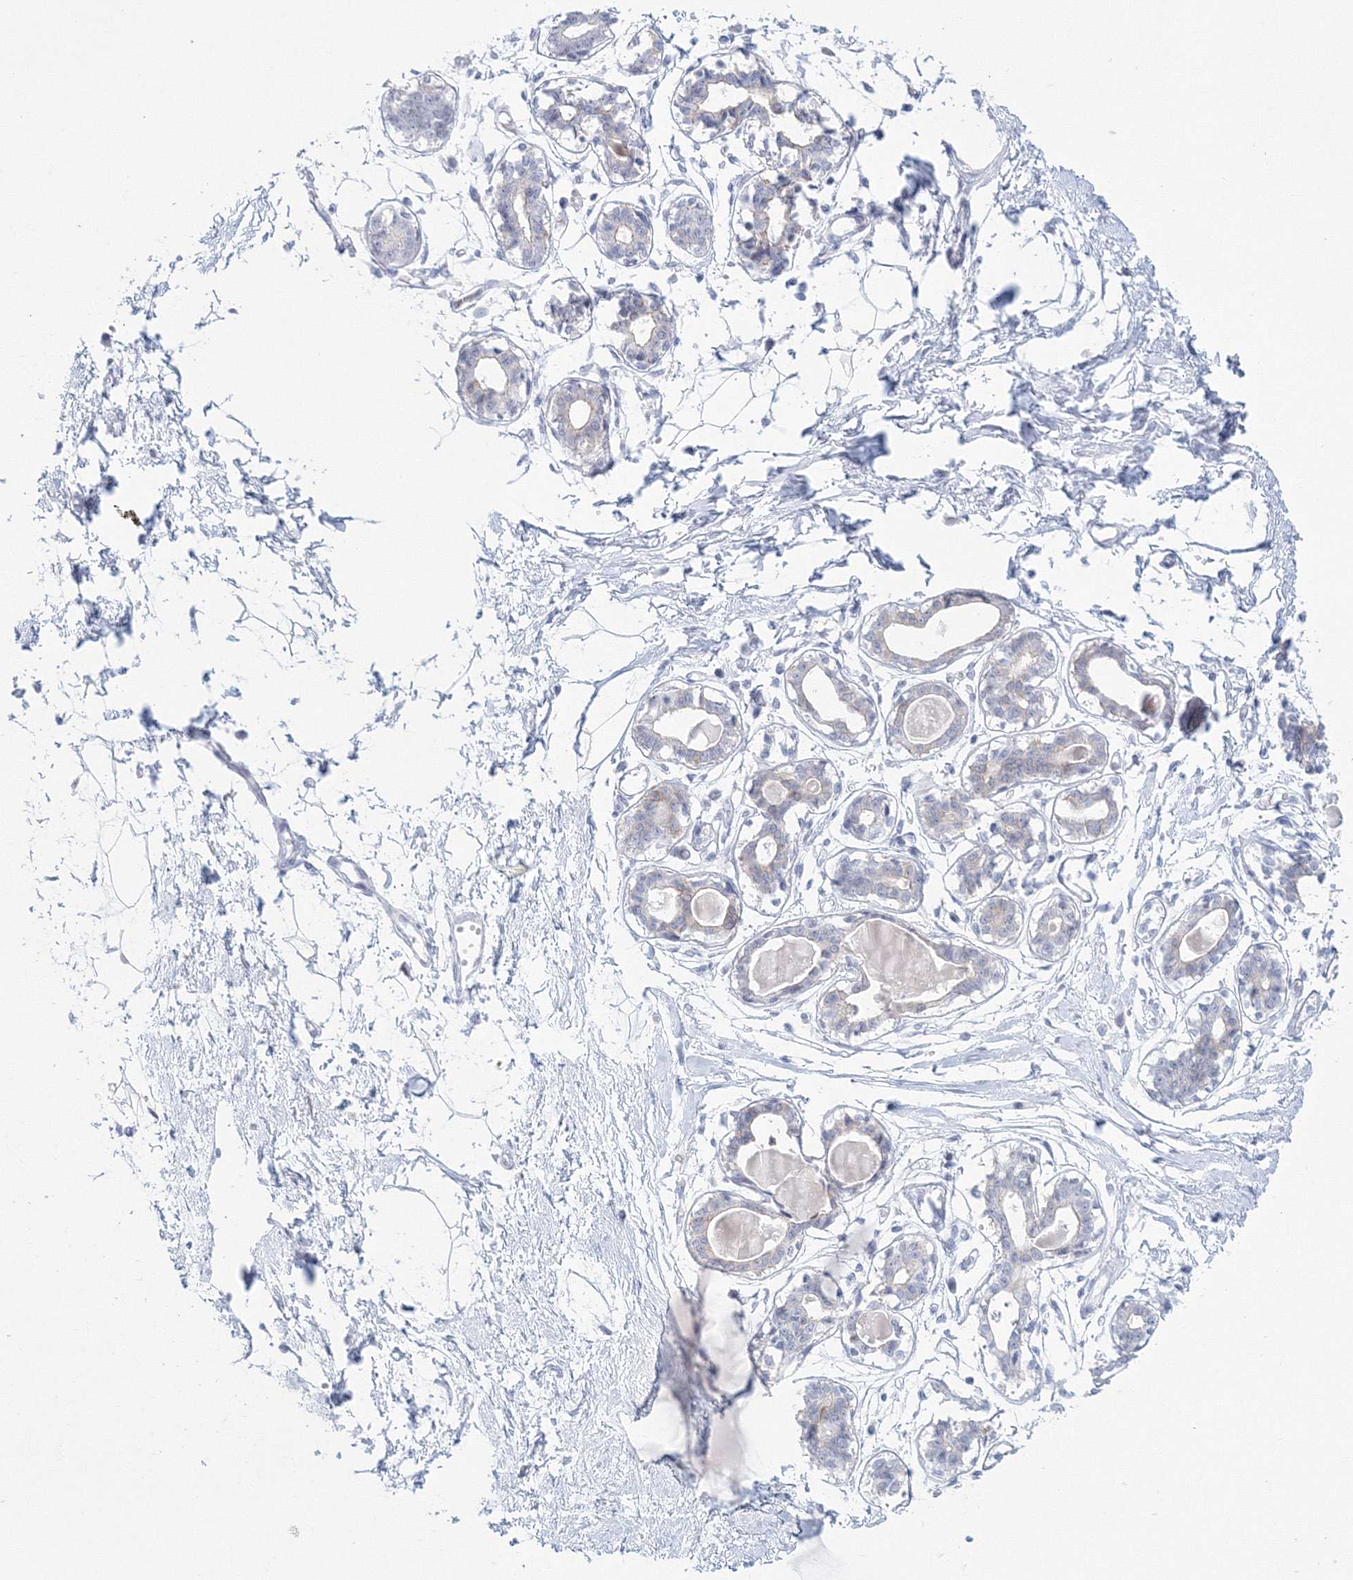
{"staining": {"intensity": "negative", "quantity": "none", "location": "none"}, "tissue": "breast", "cell_type": "Adipocytes", "image_type": "normal", "snomed": [{"axis": "morphology", "description": "Normal tissue, NOS"}, {"axis": "topography", "description": "Breast"}], "caption": "This is a image of IHC staining of benign breast, which shows no expression in adipocytes.", "gene": "VSIG1", "patient": {"sex": "female", "age": 45}}